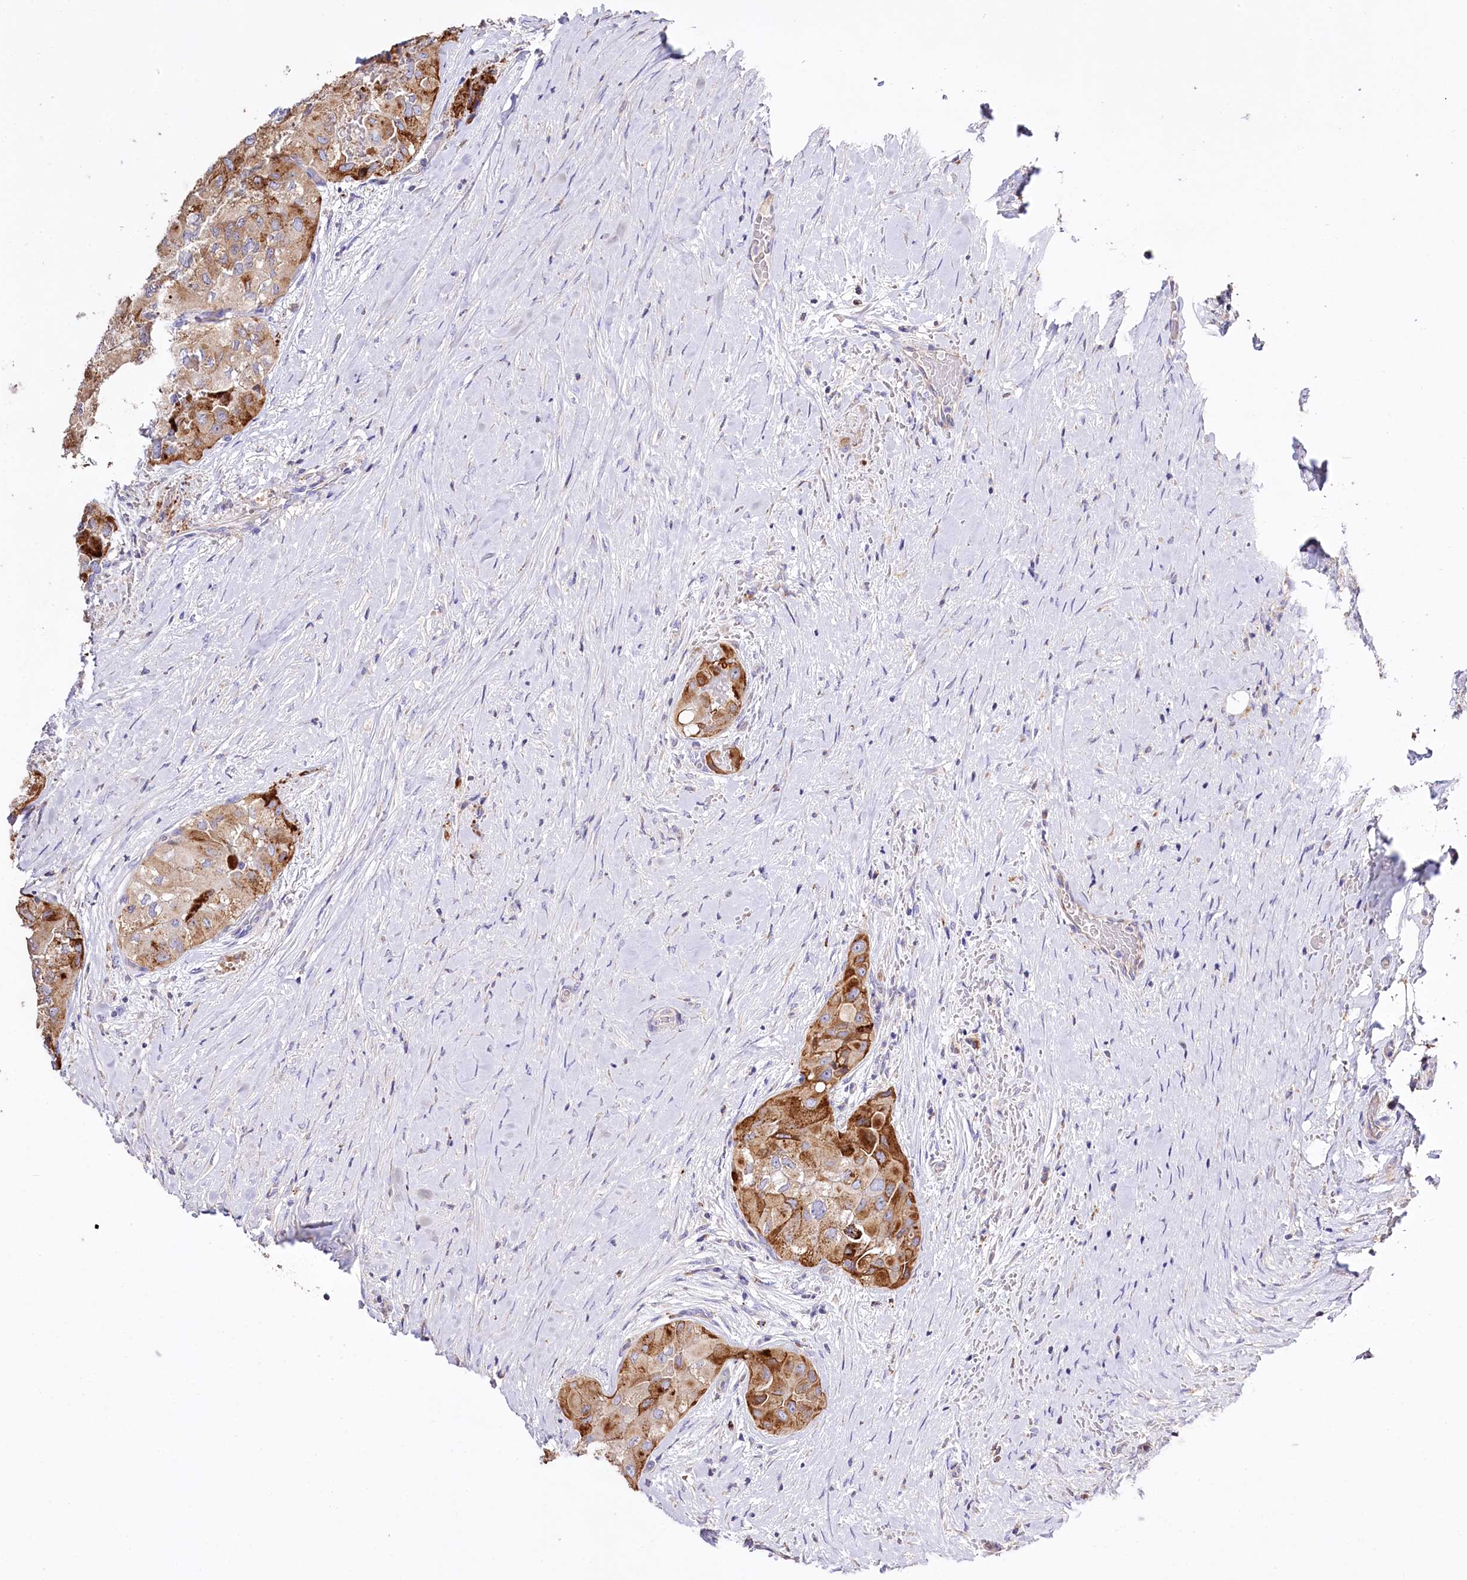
{"staining": {"intensity": "strong", "quantity": "25%-75%", "location": "cytoplasmic/membranous"}, "tissue": "thyroid cancer", "cell_type": "Tumor cells", "image_type": "cancer", "snomed": [{"axis": "morphology", "description": "Papillary adenocarcinoma, NOS"}, {"axis": "topography", "description": "Thyroid gland"}], "caption": "This is an image of immunohistochemistry staining of thyroid papillary adenocarcinoma, which shows strong staining in the cytoplasmic/membranous of tumor cells.", "gene": "PTER", "patient": {"sex": "female", "age": 59}}